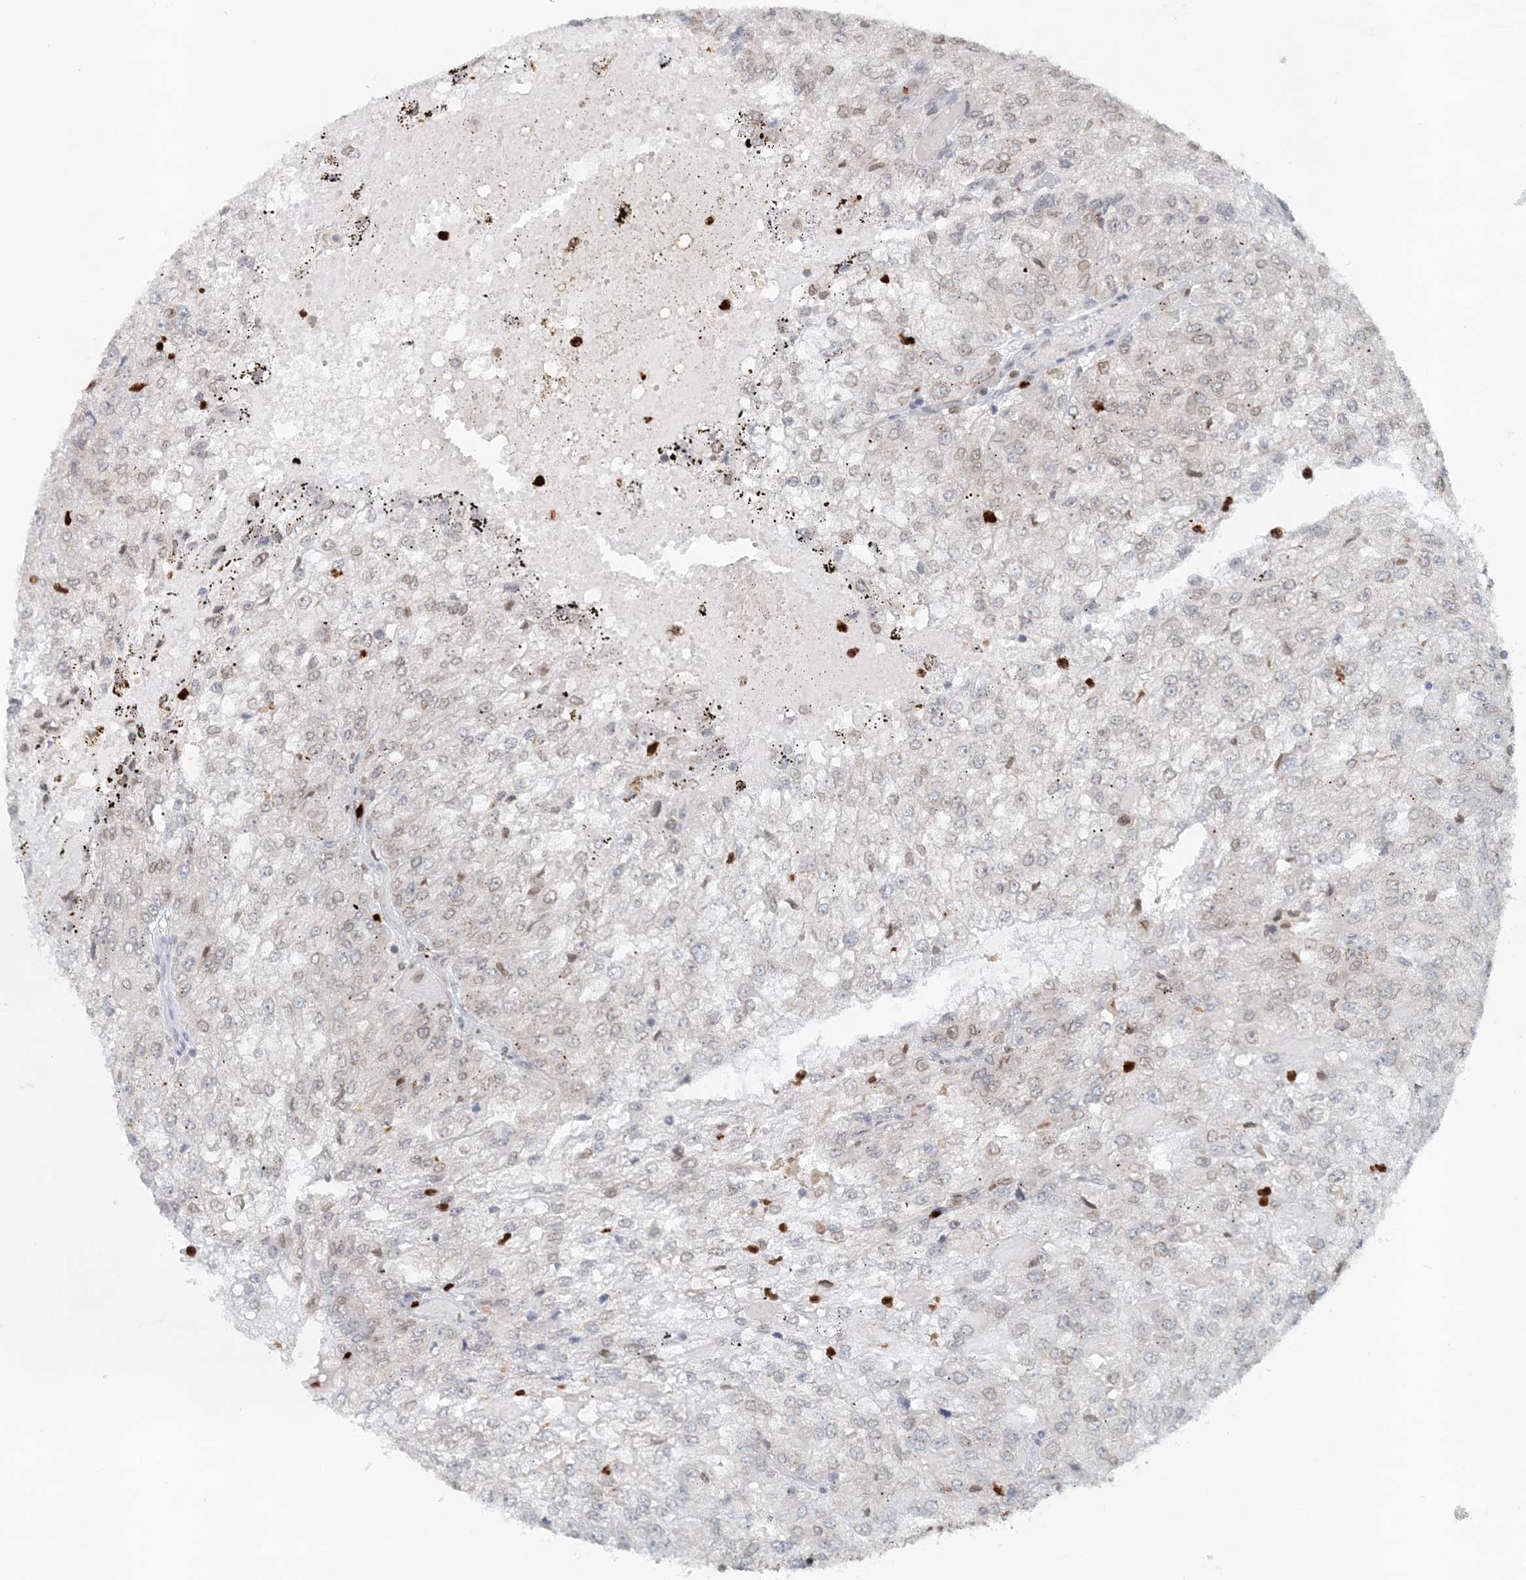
{"staining": {"intensity": "weak", "quantity": "<25%", "location": "cytoplasmic/membranous,nuclear"}, "tissue": "renal cancer", "cell_type": "Tumor cells", "image_type": "cancer", "snomed": [{"axis": "morphology", "description": "Adenocarcinoma, NOS"}, {"axis": "topography", "description": "Kidney"}], "caption": "IHC photomicrograph of neoplastic tissue: human adenocarcinoma (renal) stained with DAB (3,3'-diaminobenzidine) shows no significant protein staining in tumor cells.", "gene": "NUP54", "patient": {"sex": "female", "age": 54}}